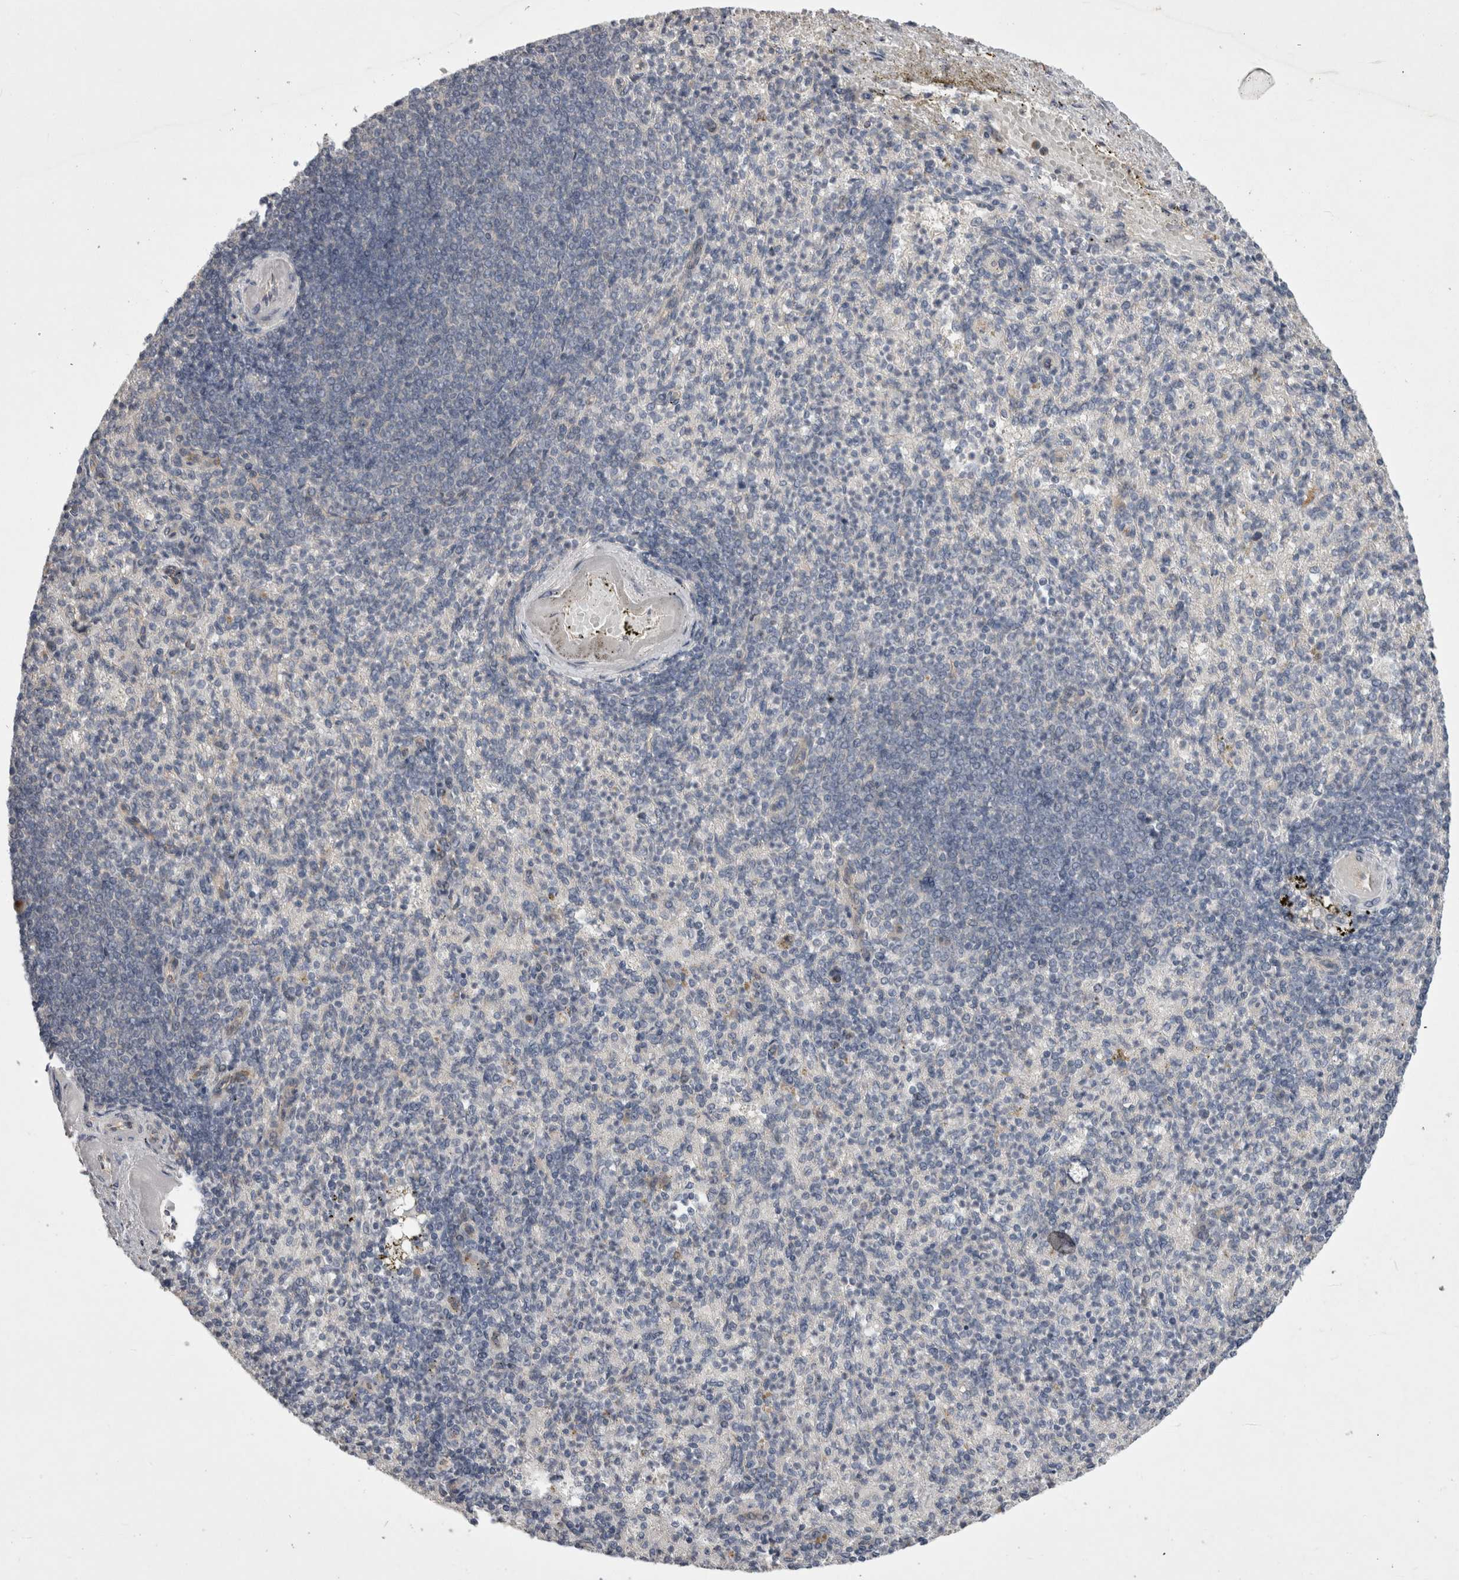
{"staining": {"intensity": "negative", "quantity": "none", "location": "none"}, "tissue": "spleen", "cell_type": "Cells in red pulp", "image_type": "normal", "snomed": [{"axis": "morphology", "description": "Normal tissue, NOS"}, {"axis": "topography", "description": "Spleen"}], "caption": "Immunohistochemical staining of unremarkable human spleen demonstrates no significant expression in cells in red pulp.", "gene": "CERS3", "patient": {"sex": "female", "age": 74}}